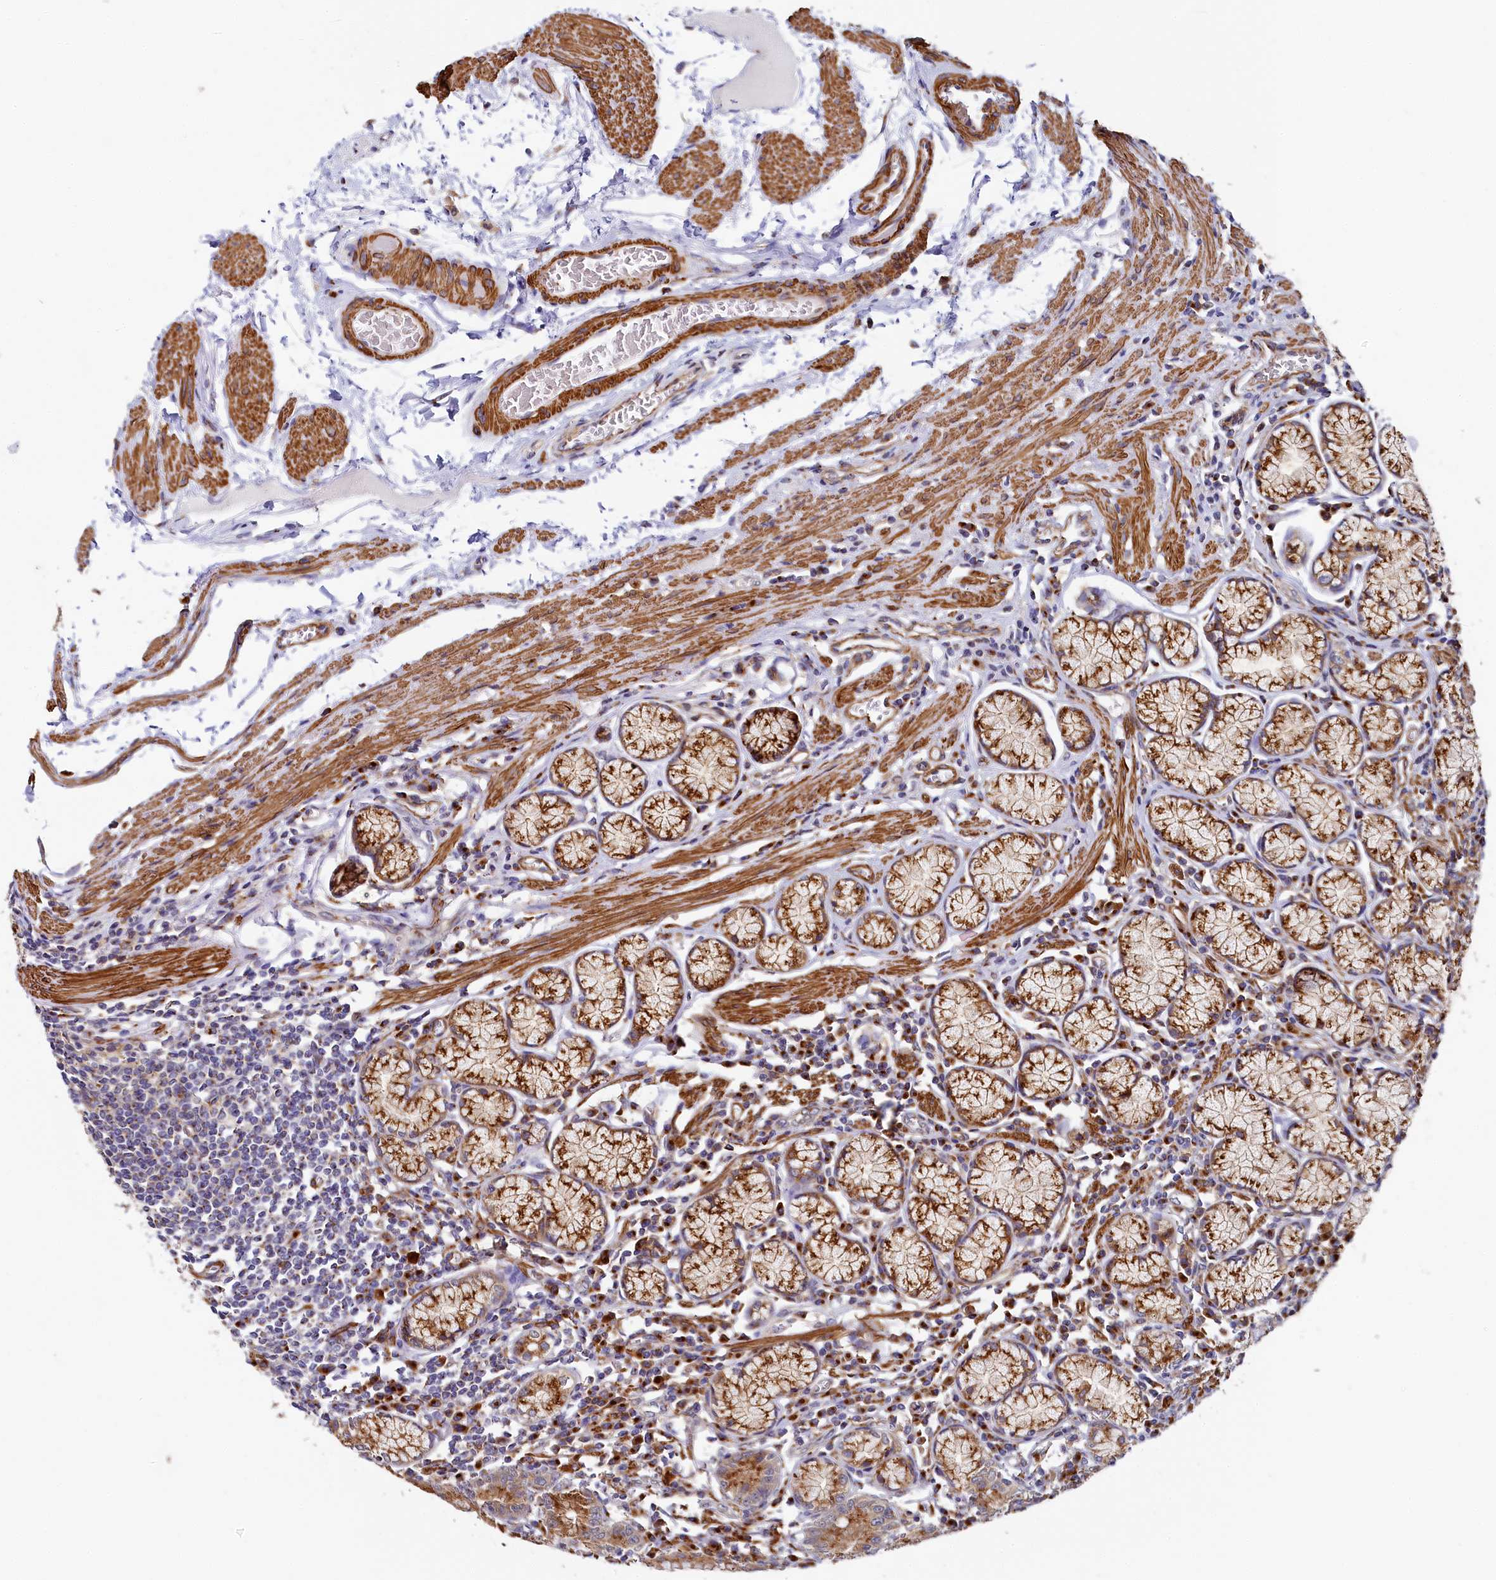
{"staining": {"intensity": "strong", "quantity": ">75%", "location": "cytoplasmic/membranous"}, "tissue": "stomach", "cell_type": "Glandular cells", "image_type": "normal", "snomed": [{"axis": "morphology", "description": "Normal tissue, NOS"}, {"axis": "topography", "description": "Stomach"}], "caption": "Stomach stained with DAB immunohistochemistry demonstrates high levels of strong cytoplasmic/membranous staining in approximately >75% of glandular cells.", "gene": "BET1L", "patient": {"sex": "male", "age": 55}}